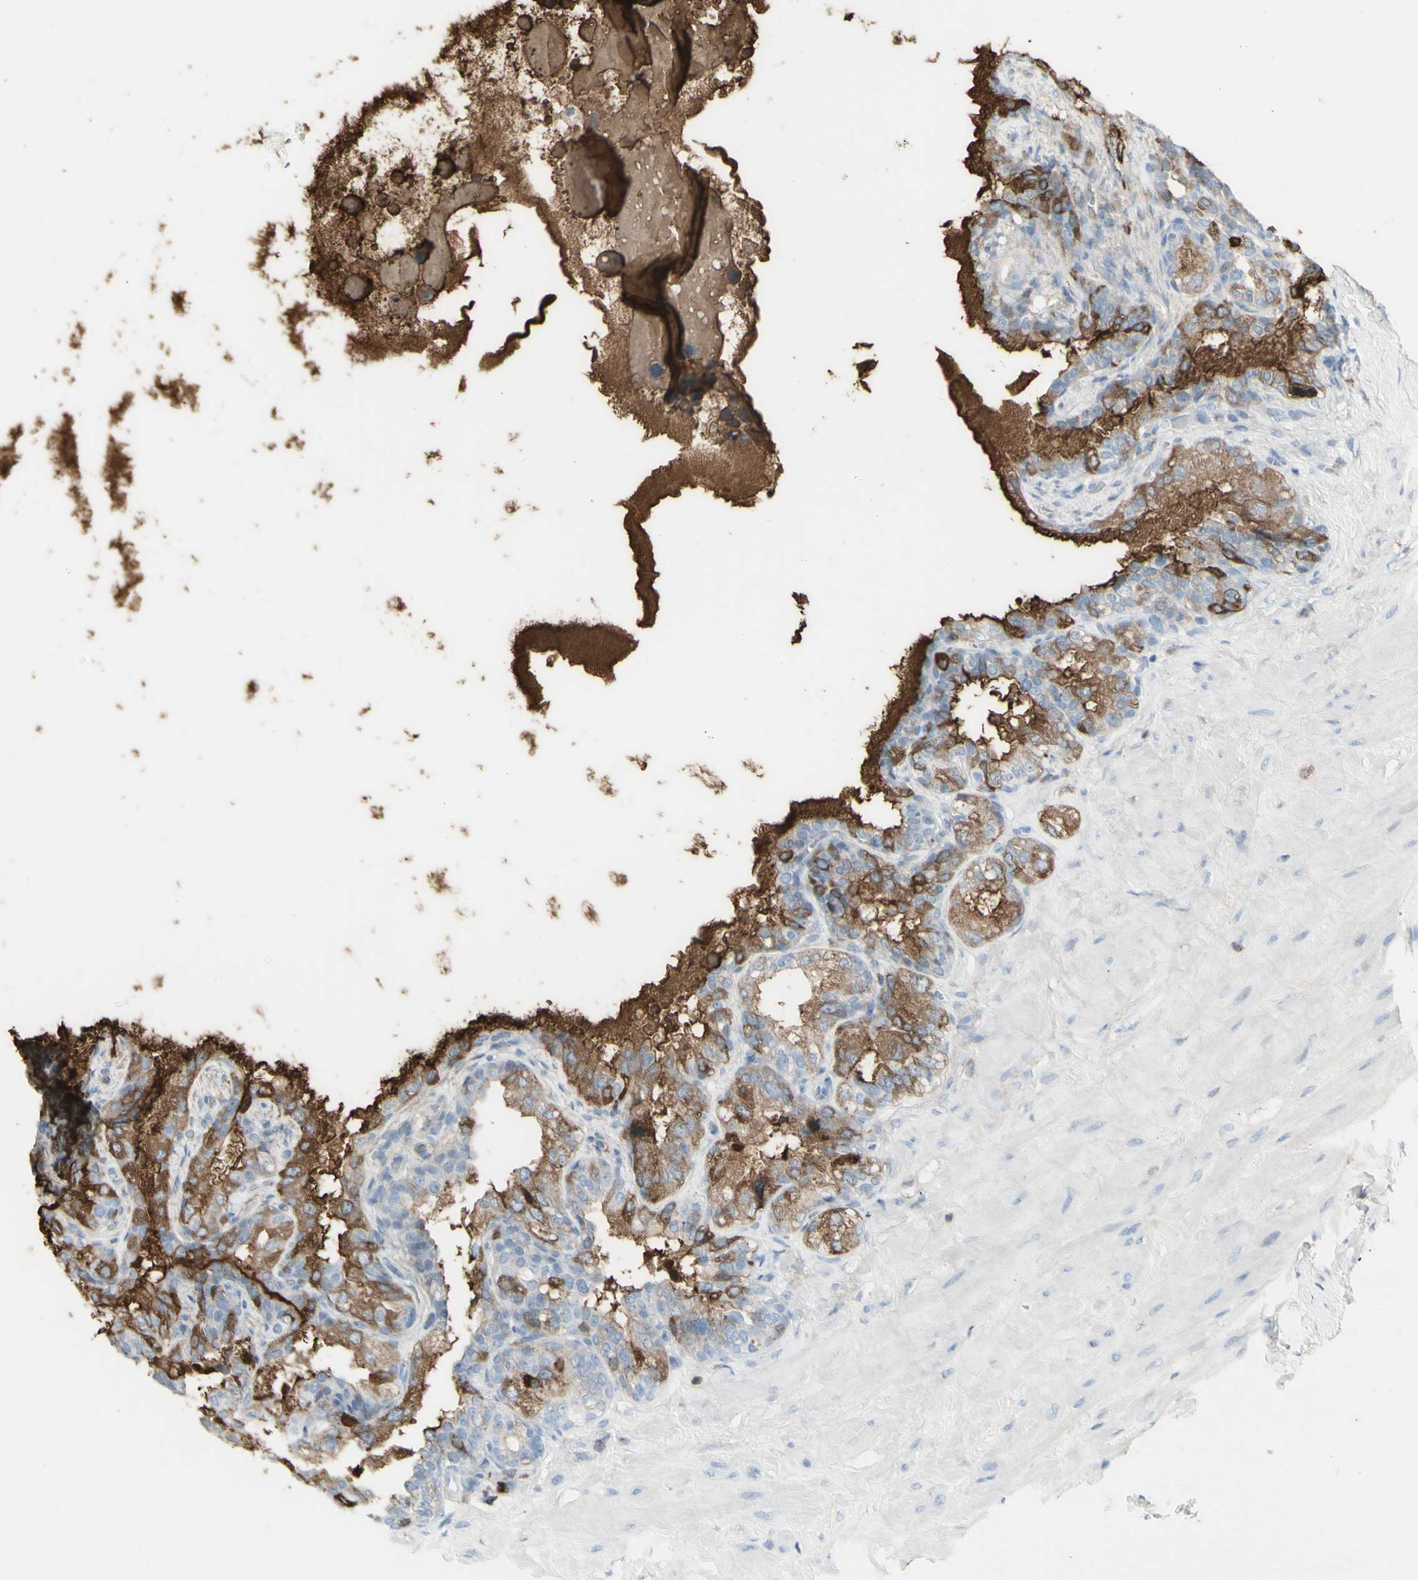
{"staining": {"intensity": "moderate", "quantity": "25%-75%", "location": "cytoplasmic/membranous"}, "tissue": "seminal vesicle", "cell_type": "Glandular cells", "image_type": "normal", "snomed": [{"axis": "morphology", "description": "Normal tissue, NOS"}, {"axis": "topography", "description": "Seminal veicle"}], "caption": "Protein staining by immunohistochemistry (IHC) exhibits moderate cytoplasmic/membranous staining in about 25%-75% of glandular cells in benign seminal vesicle. (DAB (3,3'-diaminobenzidine) = brown stain, brightfield microscopy at high magnification).", "gene": "NRG1", "patient": {"sex": "male", "age": 68}}